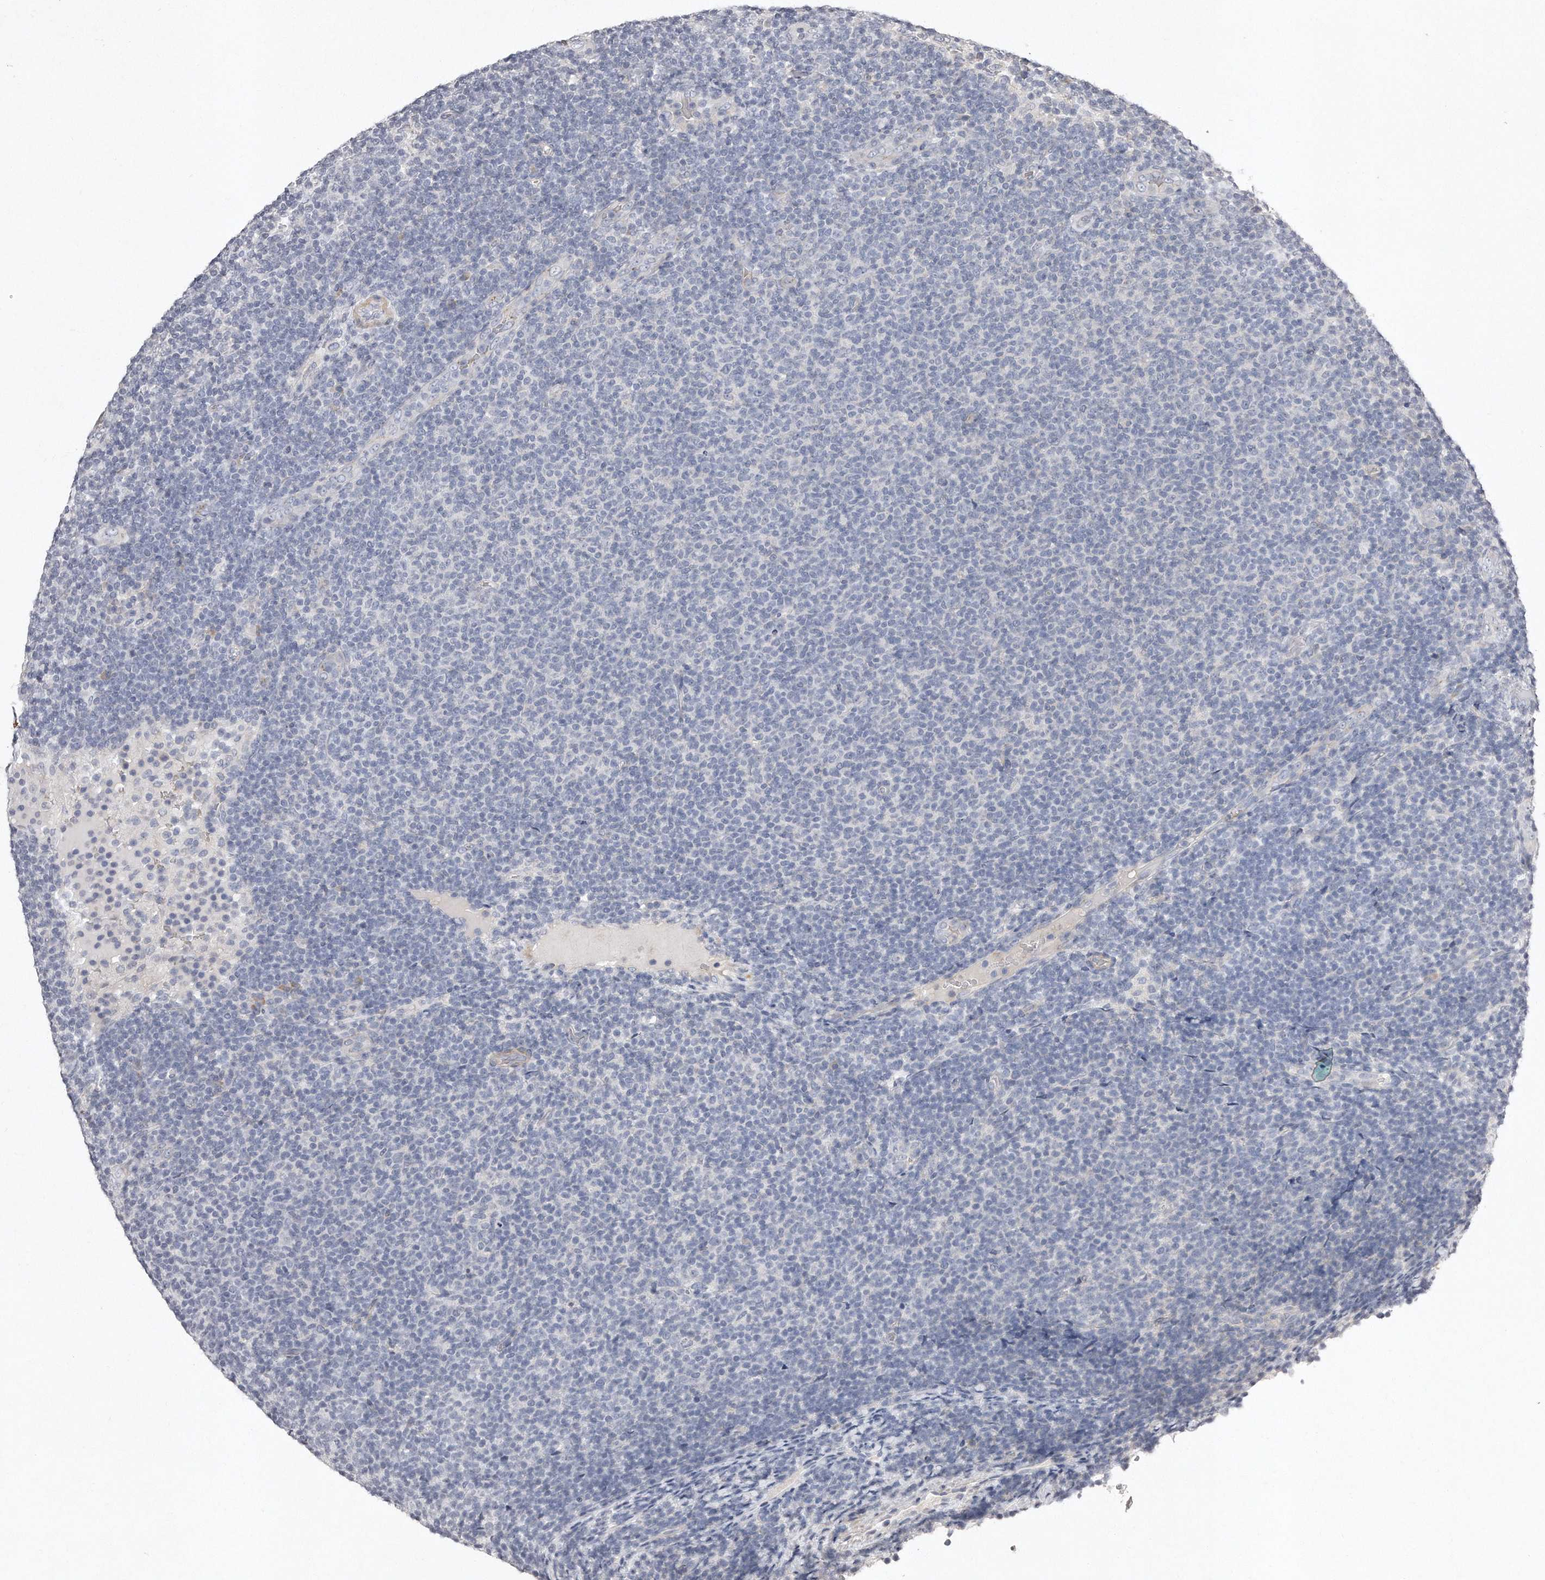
{"staining": {"intensity": "negative", "quantity": "none", "location": "none"}, "tissue": "lymphoma", "cell_type": "Tumor cells", "image_type": "cancer", "snomed": [{"axis": "morphology", "description": "Malignant lymphoma, non-Hodgkin's type, Low grade"}, {"axis": "topography", "description": "Lymph node"}], "caption": "Low-grade malignant lymphoma, non-Hodgkin's type was stained to show a protein in brown. There is no significant expression in tumor cells.", "gene": "TECR", "patient": {"sex": "male", "age": 66}}